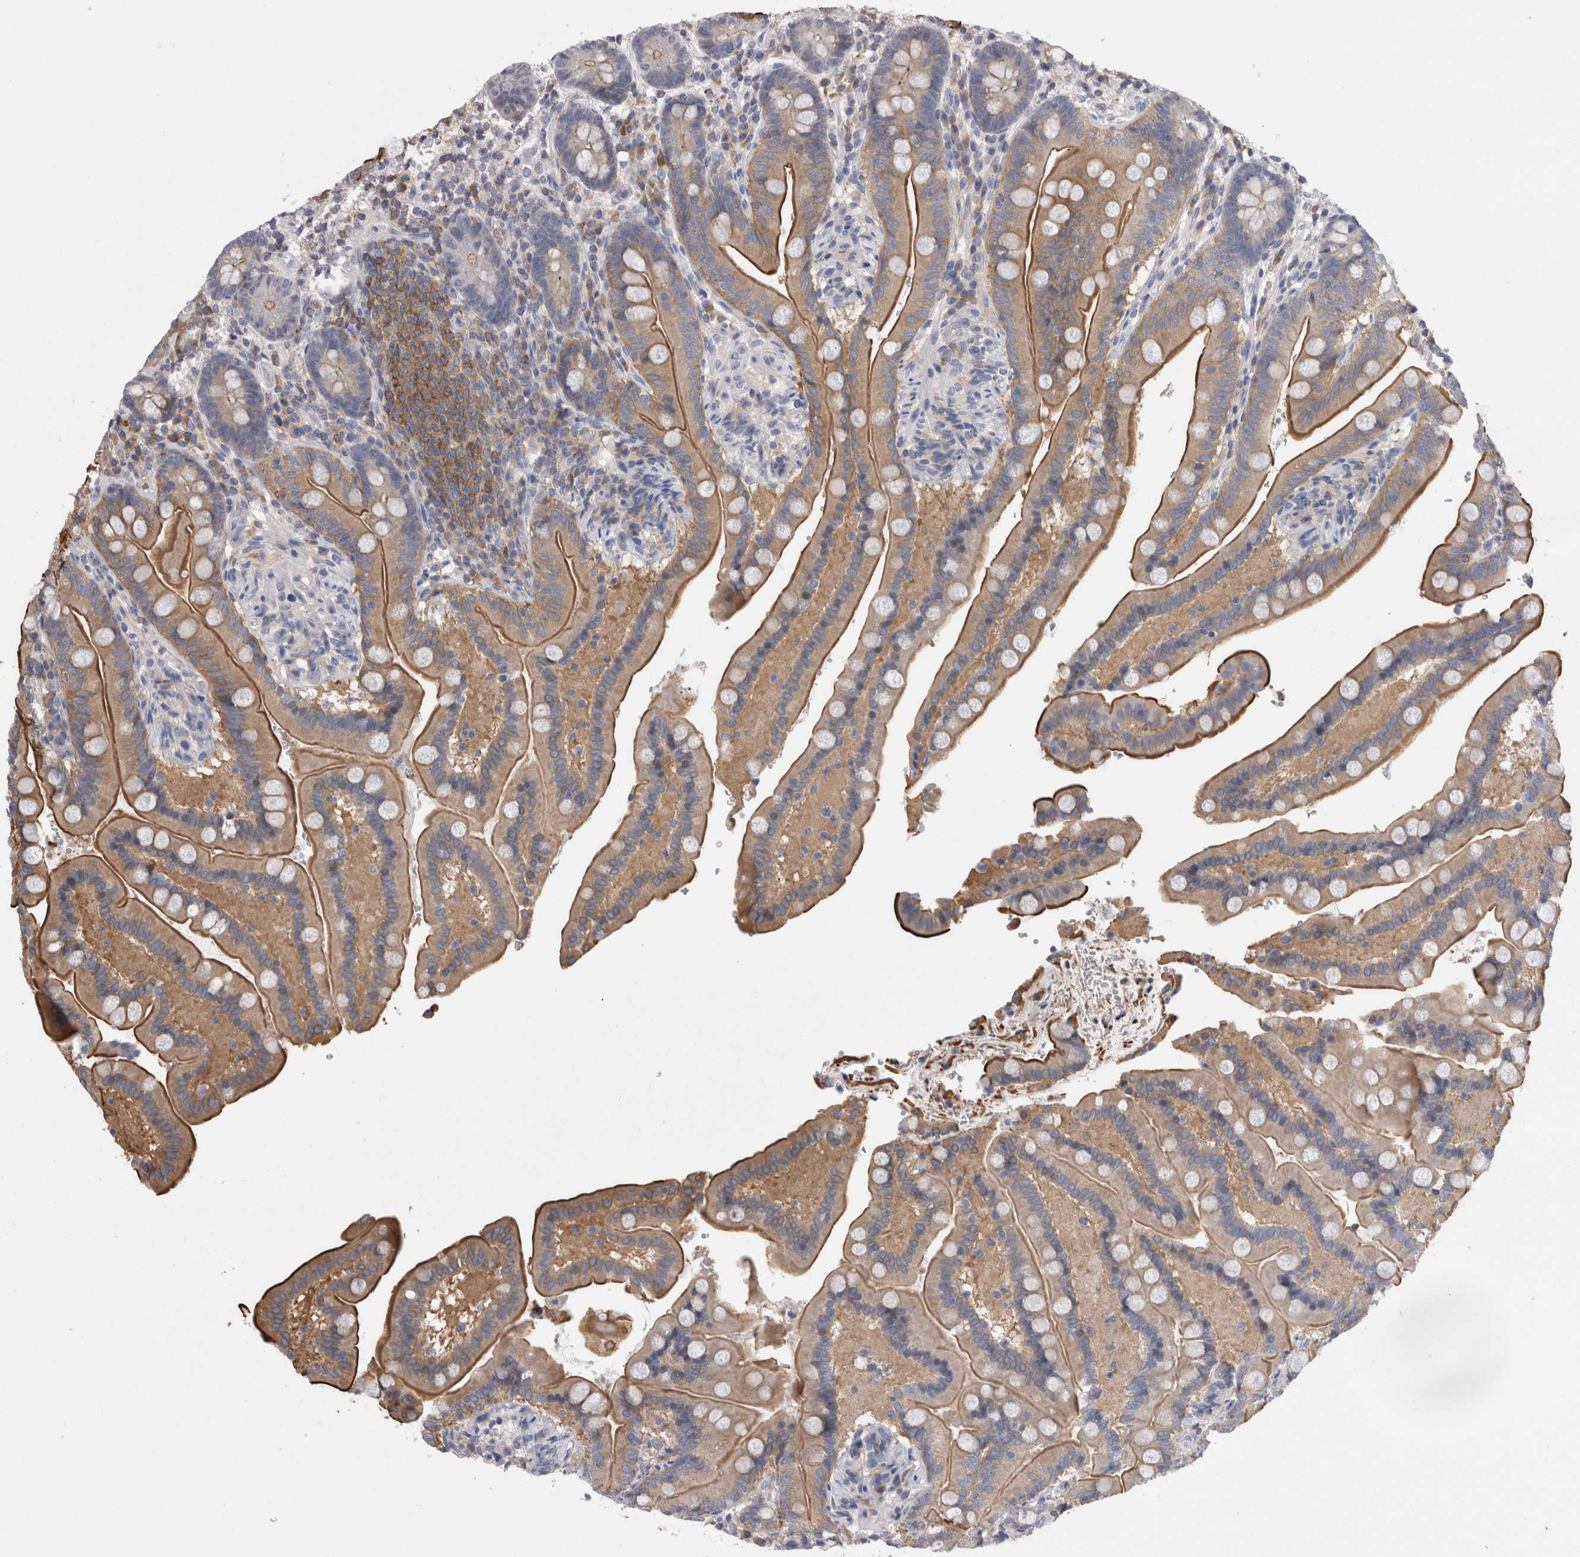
{"staining": {"intensity": "negative", "quantity": "none", "location": "none"}, "tissue": "colon", "cell_type": "Endothelial cells", "image_type": "normal", "snomed": [{"axis": "morphology", "description": "Normal tissue, NOS"}, {"axis": "topography", "description": "Smooth muscle"}, {"axis": "topography", "description": "Colon"}], "caption": "Endothelial cells are negative for protein expression in normal human colon.", "gene": "DCTN6", "patient": {"sex": "male", "age": 73}}